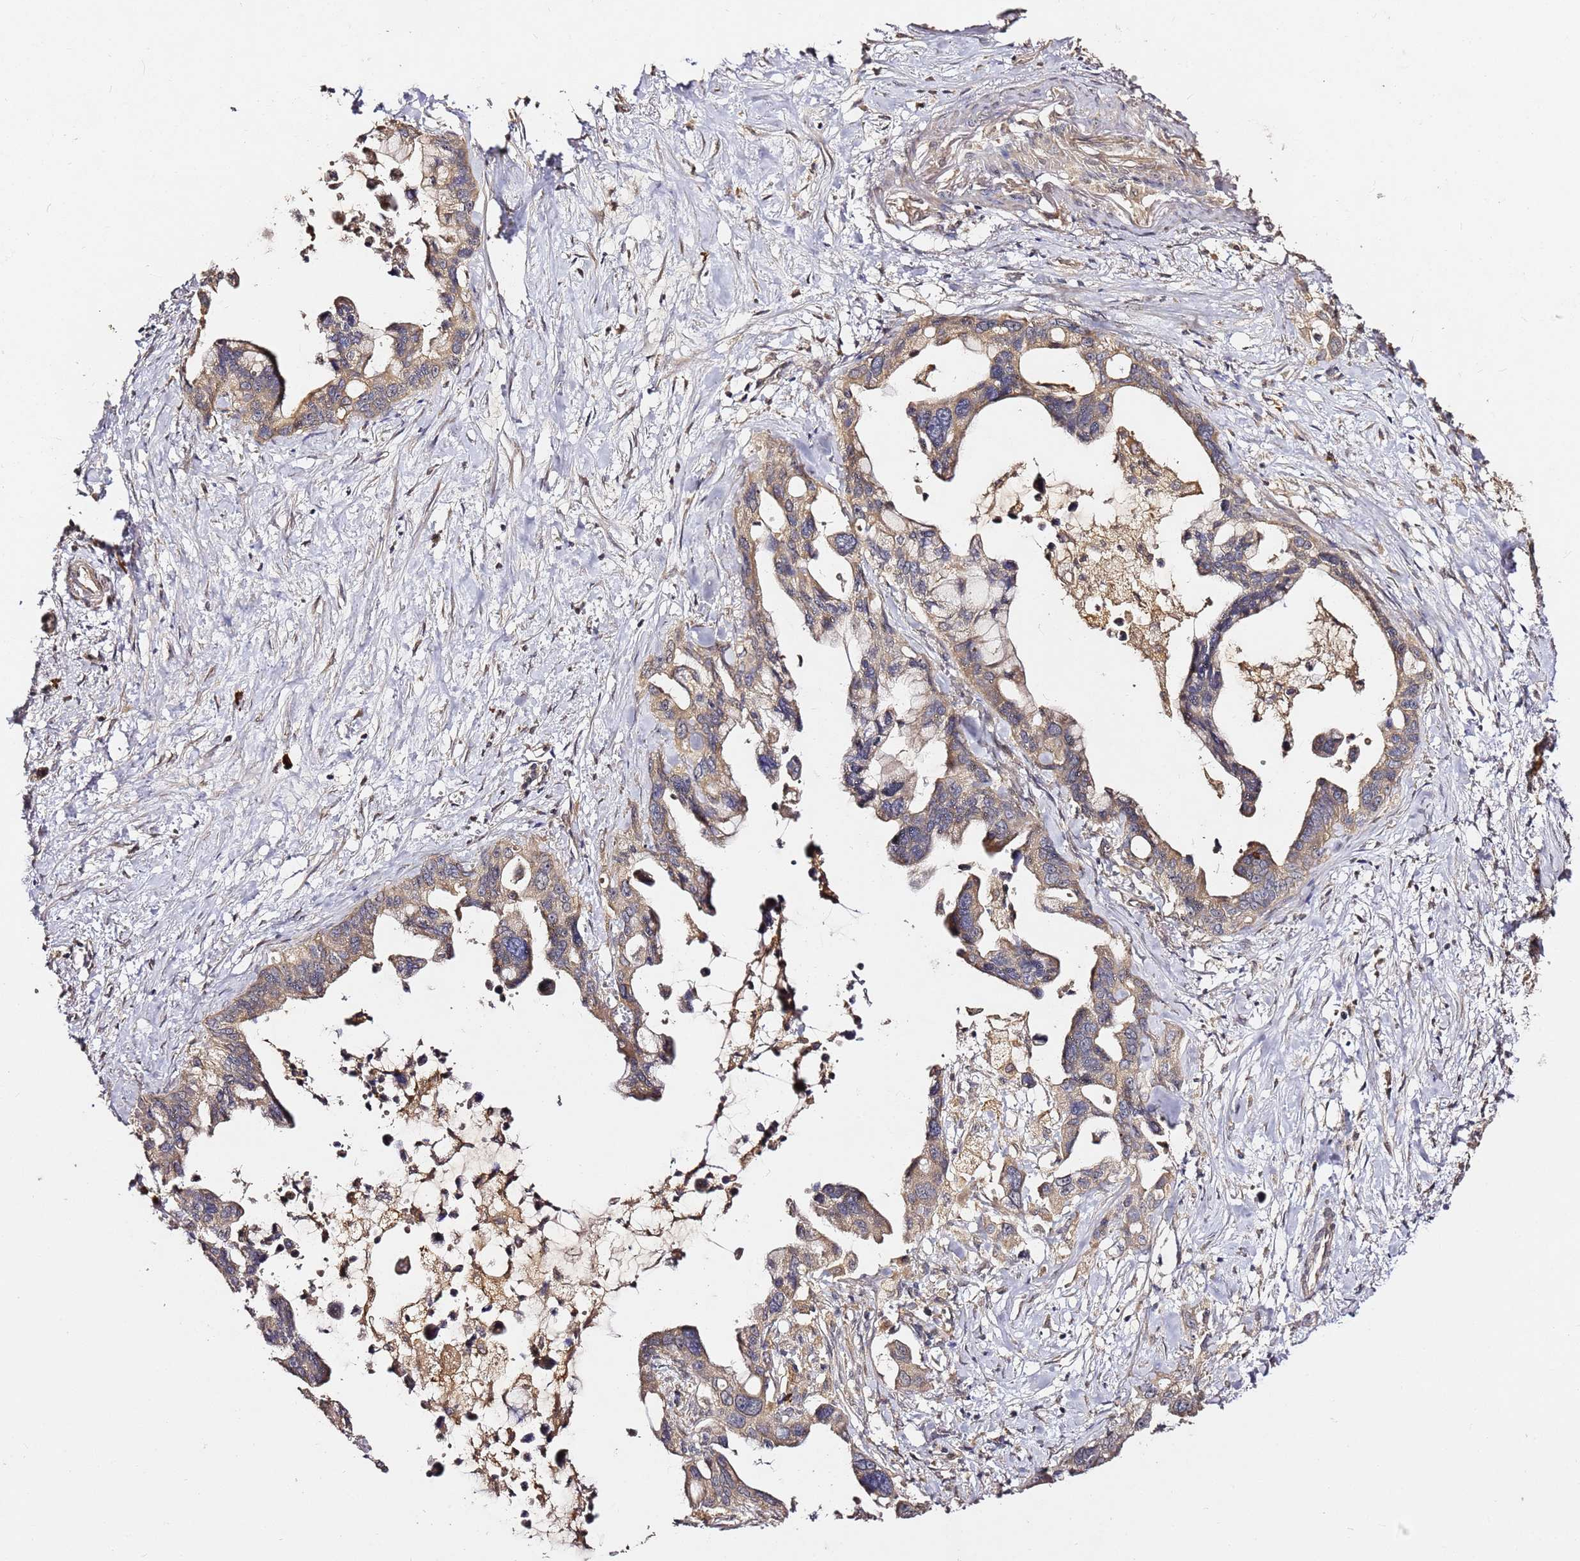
{"staining": {"intensity": "moderate", "quantity": ">75%", "location": "cytoplasmic/membranous"}, "tissue": "pancreatic cancer", "cell_type": "Tumor cells", "image_type": "cancer", "snomed": [{"axis": "morphology", "description": "Adenocarcinoma, NOS"}, {"axis": "topography", "description": "Pancreas"}], "caption": "Protein staining reveals moderate cytoplasmic/membranous staining in approximately >75% of tumor cells in pancreatic cancer.", "gene": "C6orf136", "patient": {"sex": "female", "age": 83}}